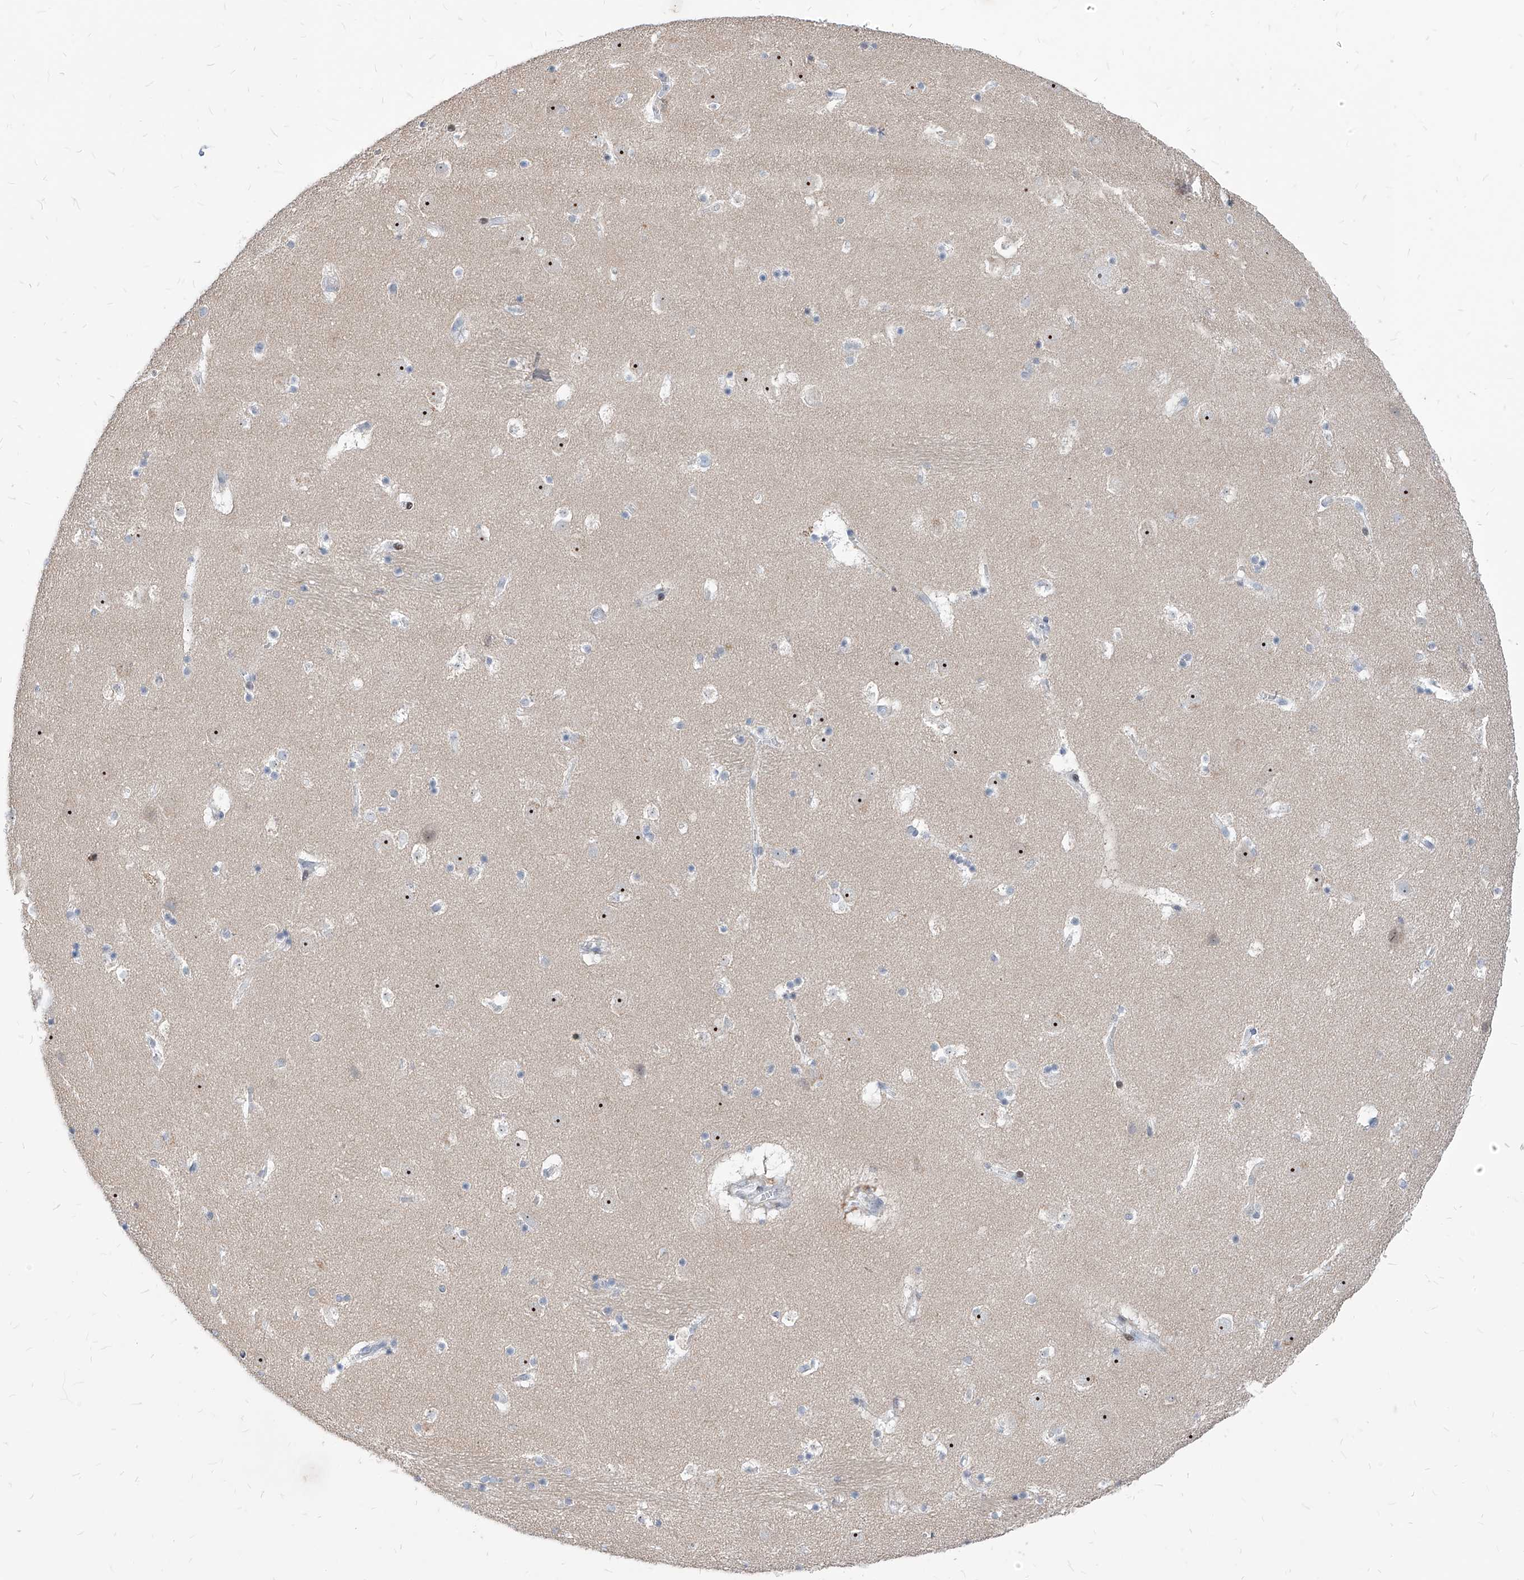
{"staining": {"intensity": "negative", "quantity": "none", "location": "none"}, "tissue": "caudate", "cell_type": "Glial cells", "image_type": "normal", "snomed": [{"axis": "morphology", "description": "Normal tissue, NOS"}, {"axis": "topography", "description": "Lateral ventricle wall"}], "caption": "This is an immunohistochemistry image of unremarkable human caudate. There is no positivity in glial cells.", "gene": "AGPS", "patient": {"sex": "male", "age": 45}}